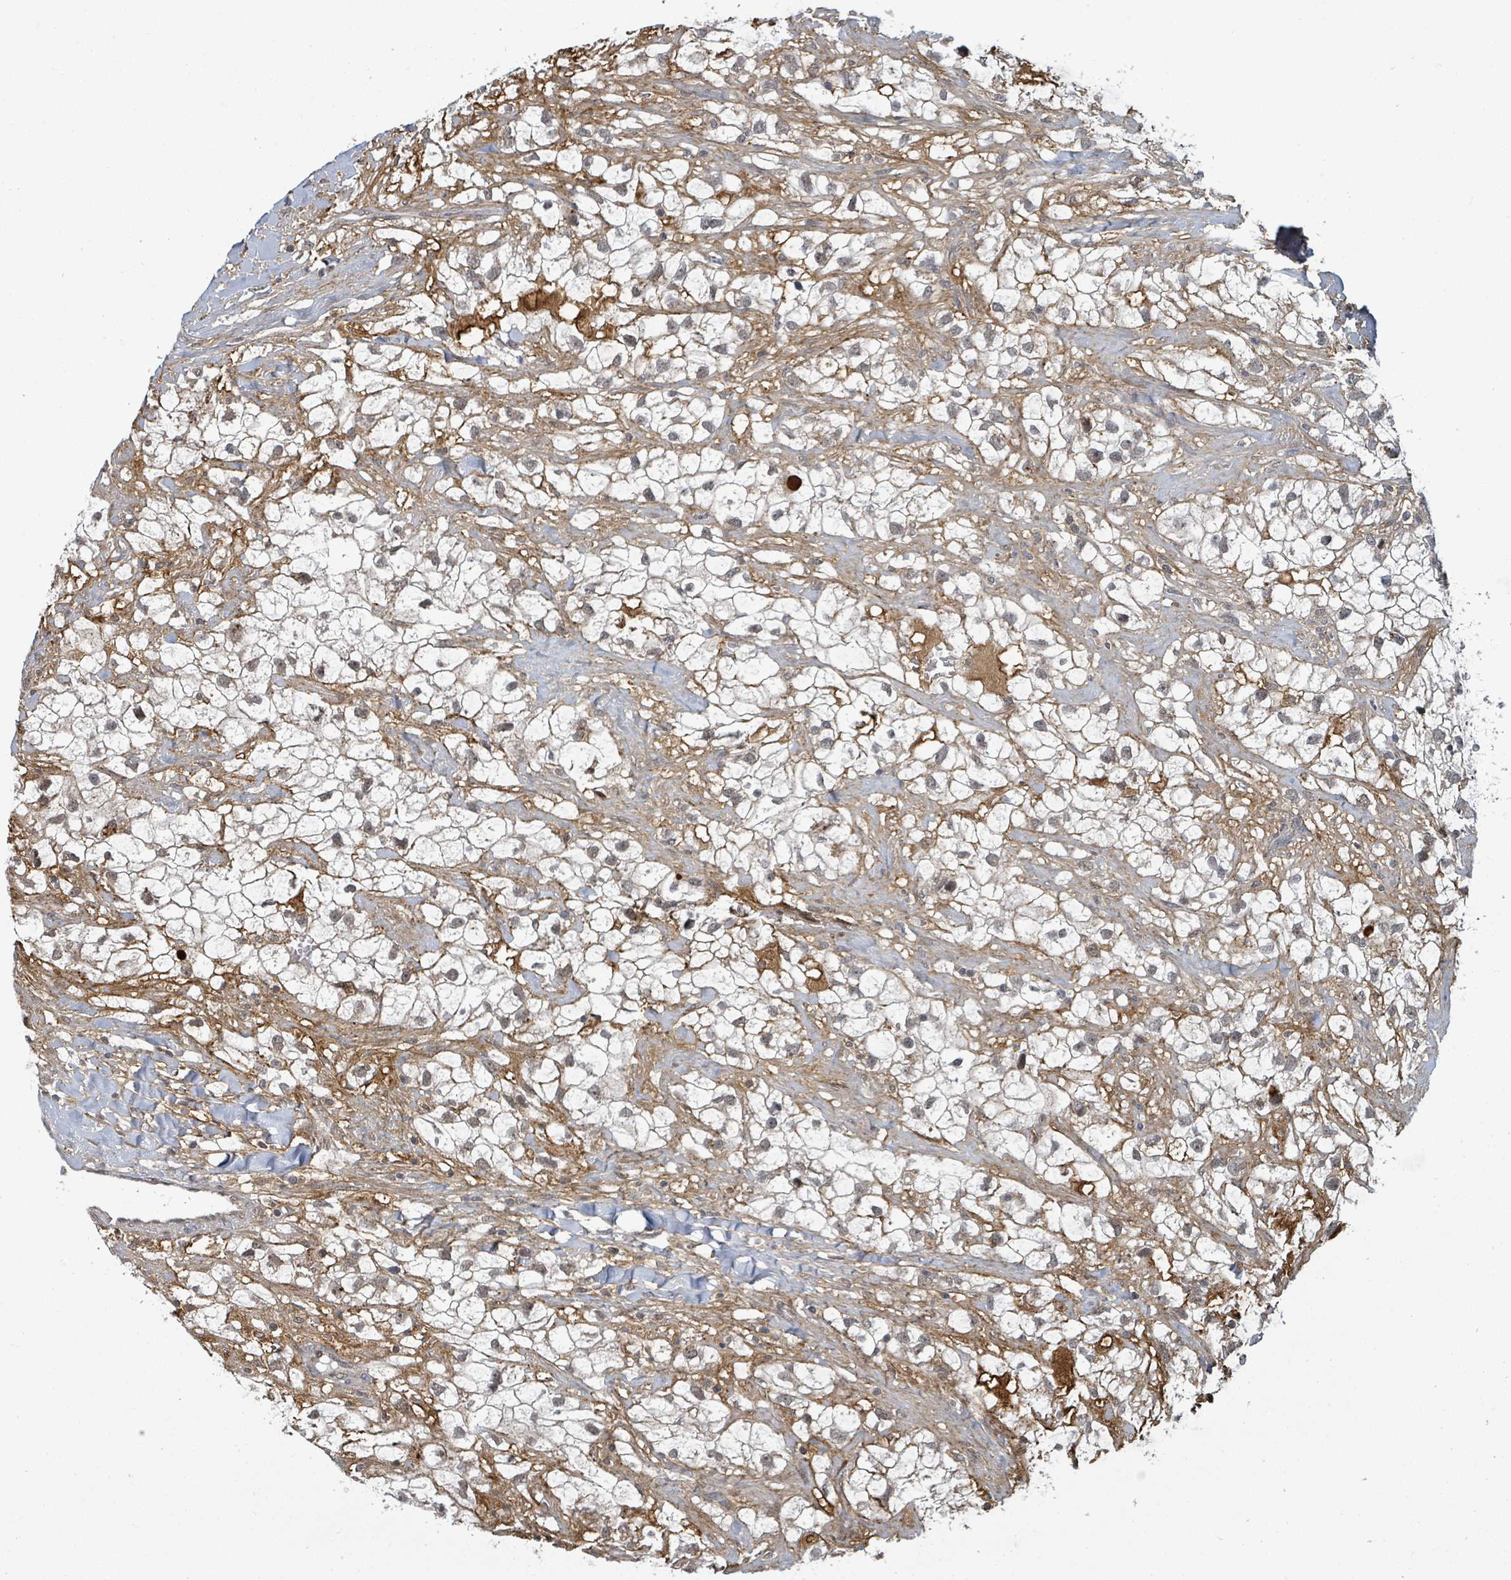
{"staining": {"intensity": "weak", "quantity": "25%-75%", "location": "nuclear"}, "tissue": "renal cancer", "cell_type": "Tumor cells", "image_type": "cancer", "snomed": [{"axis": "morphology", "description": "Adenocarcinoma, NOS"}, {"axis": "topography", "description": "Kidney"}], "caption": "A high-resolution image shows IHC staining of renal cancer (adenocarcinoma), which shows weak nuclear expression in approximately 25%-75% of tumor cells.", "gene": "GTF3C1", "patient": {"sex": "male", "age": 59}}